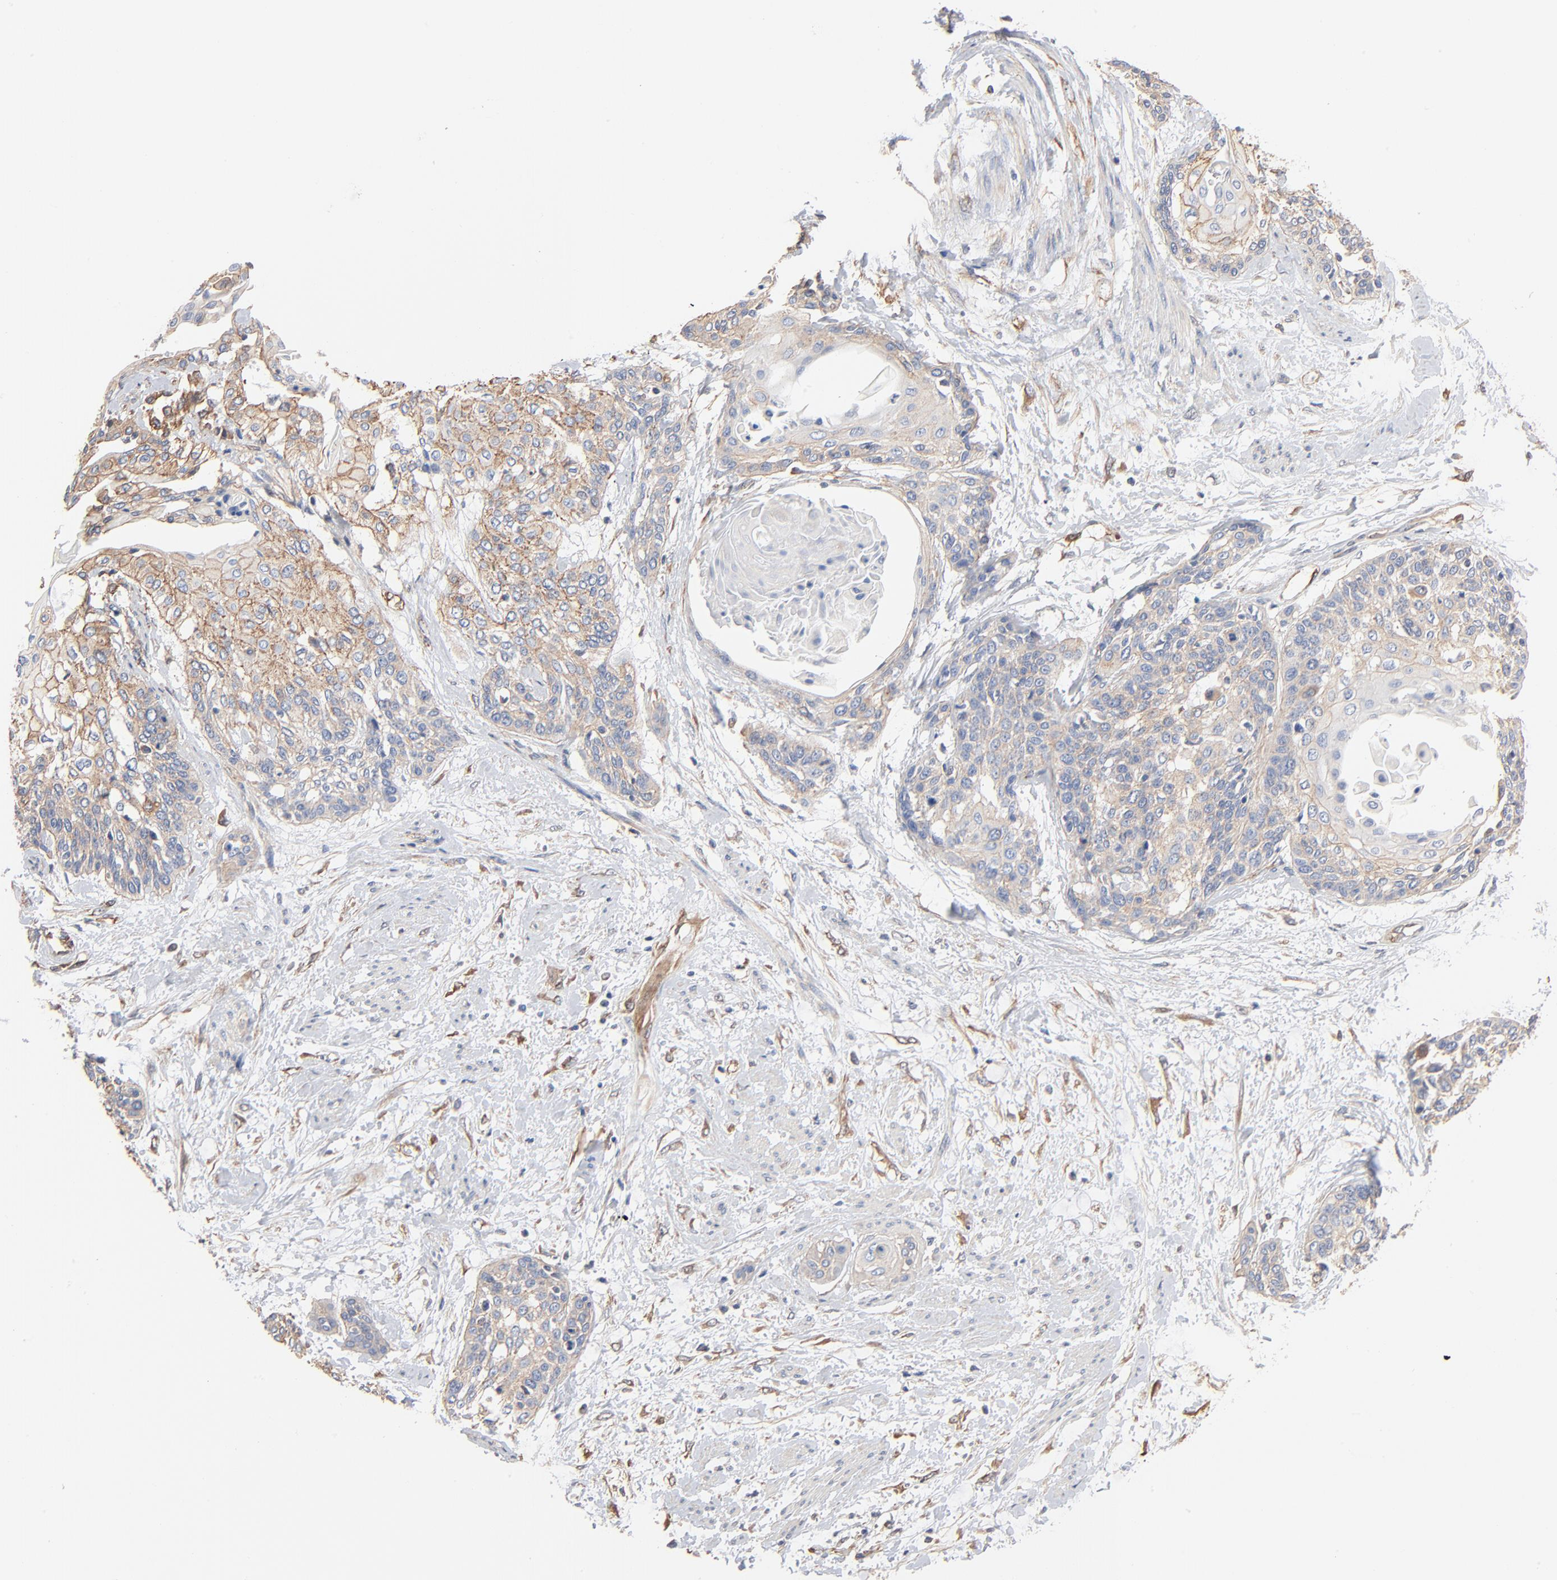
{"staining": {"intensity": "weak", "quantity": "<25%", "location": "cytoplasmic/membranous"}, "tissue": "cervical cancer", "cell_type": "Tumor cells", "image_type": "cancer", "snomed": [{"axis": "morphology", "description": "Squamous cell carcinoma, NOS"}, {"axis": "topography", "description": "Cervix"}], "caption": "Immunohistochemistry image of neoplastic tissue: human cervical cancer (squamous cell carcinoma) stained with DAB displays no significant protein expression in tumor cells. Nuclei are stained in blue.", "gene": "ABCD4", "patient": {"sex": "female", "age": 57}}